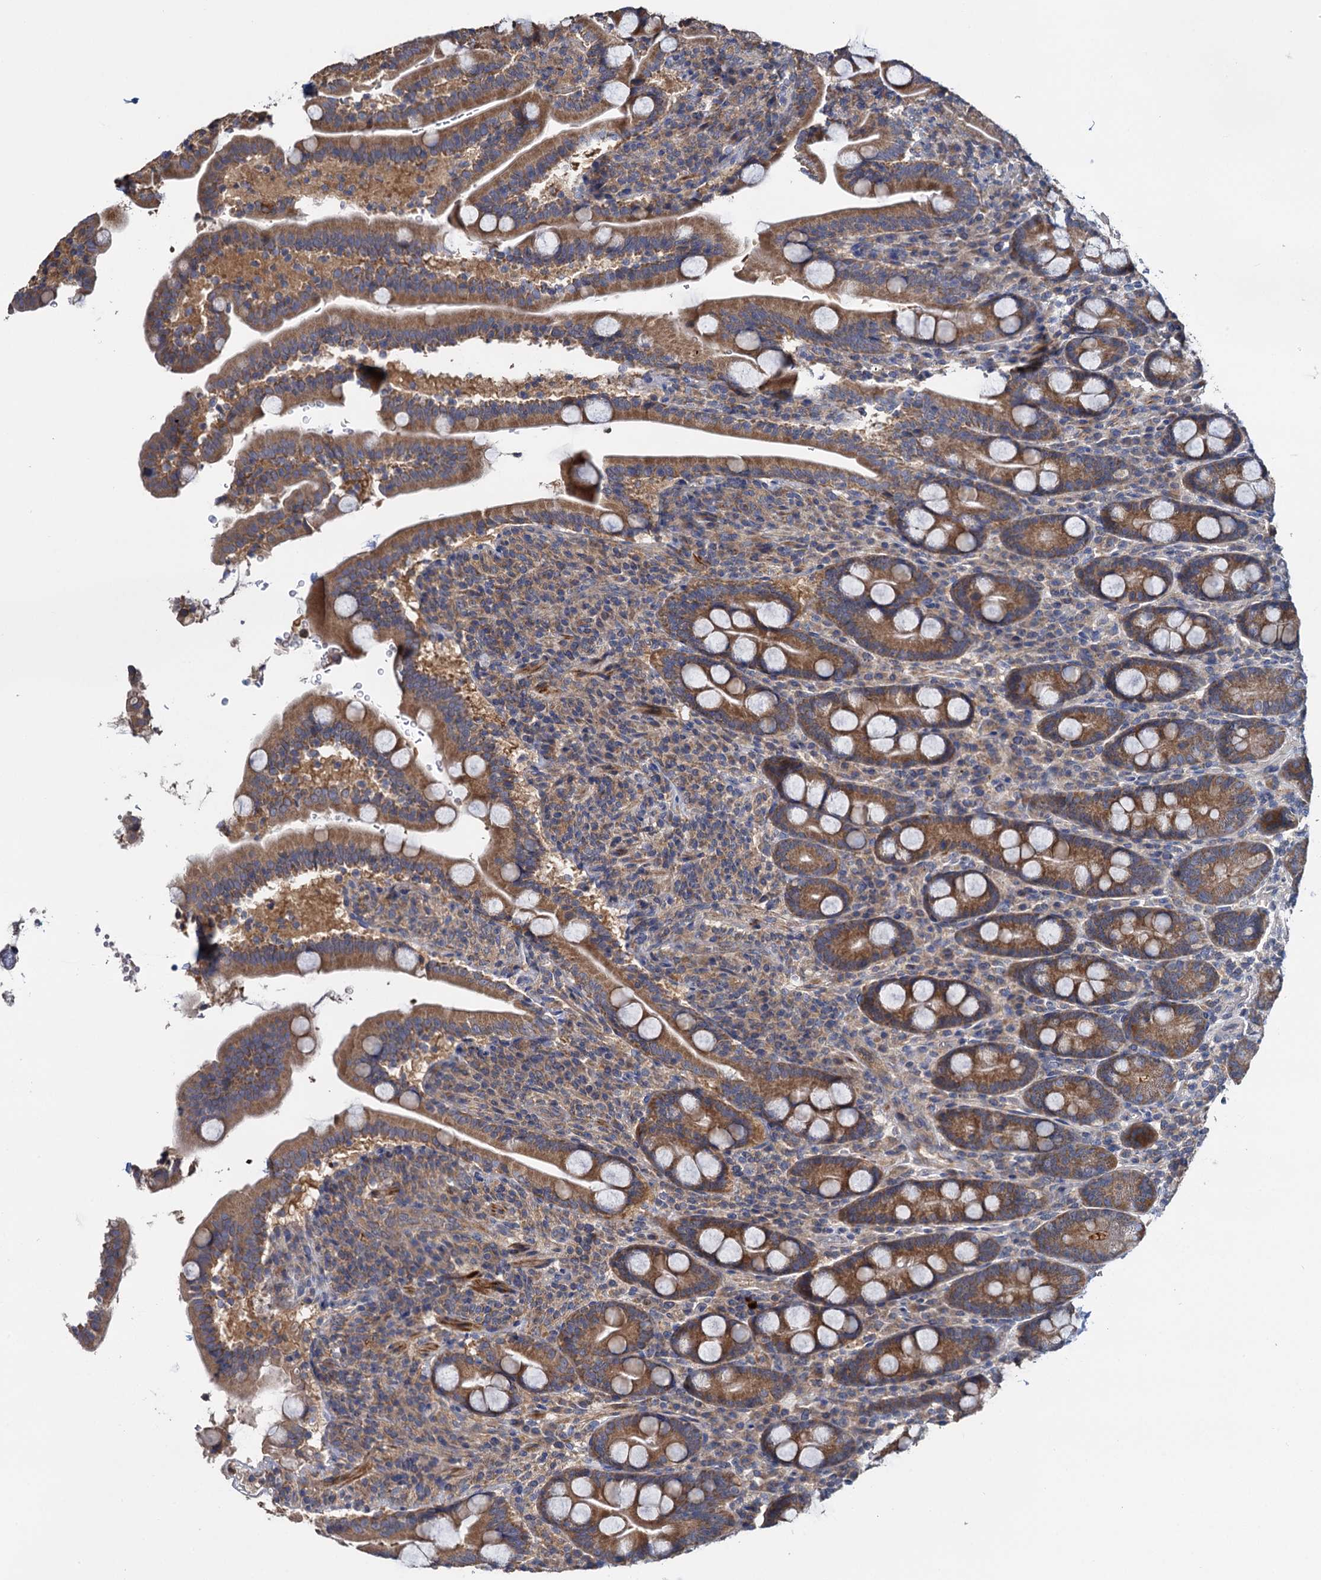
{"staining": {"intensity": "moderate", "quantity": ">75%", "location": "cytoplasmic/membranous"}, "tissue": "duodenum", "cell_type": "Glandular cells", "image_type": "normal", "snomed": [{"axis": "morphology", "description": "Normal tissue, NOS"}, {"axis": "topography", "description": "Duodenum"}], "caption": "Duodenum stained with DAB (3,3'-diaminobenzidine) immunohistochemistry (IHC) reveals medium levels of moderate cytoplasmic/membranous staining in about >75% of glandular cells. Nuclei are stained in blue.", "gene": "CEP192", "patient": {"sex": "male", "age": 35}}